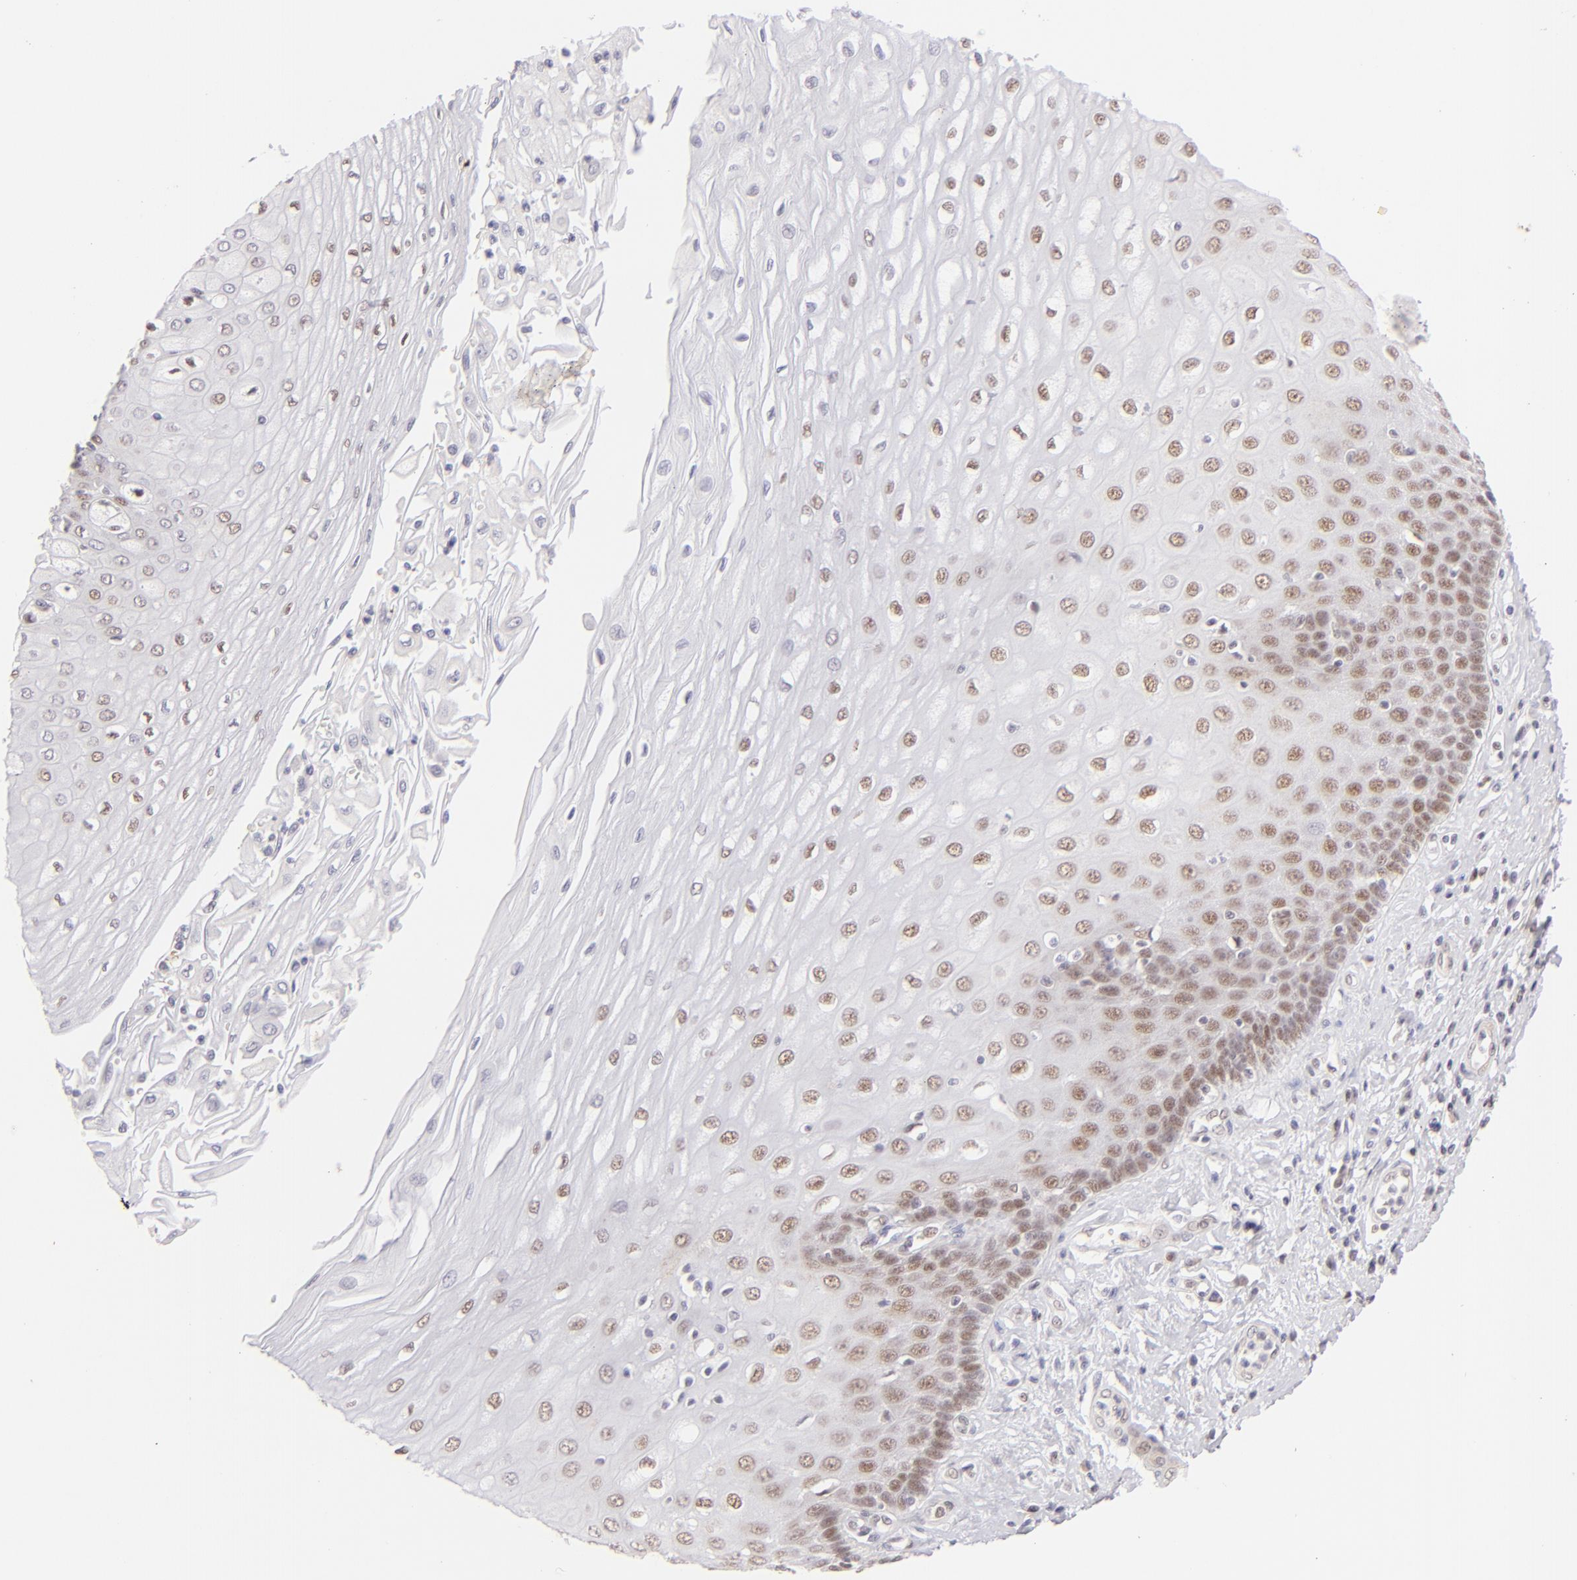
{"staining": {"intensity": "weak", "quantity": "25%-75%", "location": "nuclear"}, "tissue": "esophagus", "cell_type": "Squamous epithelial cells", "image_type": "normal", "snomed": [{"axis": "morphology", "description": "Normal tissue, NOS"}, {"axis": "topography", "description": "Esophagus"}], "caption": "Protein analysis of unremarkable esophagus shows weak nuclear expression in approximately 25%-75% of squamous epithelial cells. (Brightfield microscopy of DAB IHC at high magnification).", "gene": "POU2F1", "patient": {"sex": "male", "age": 62}}